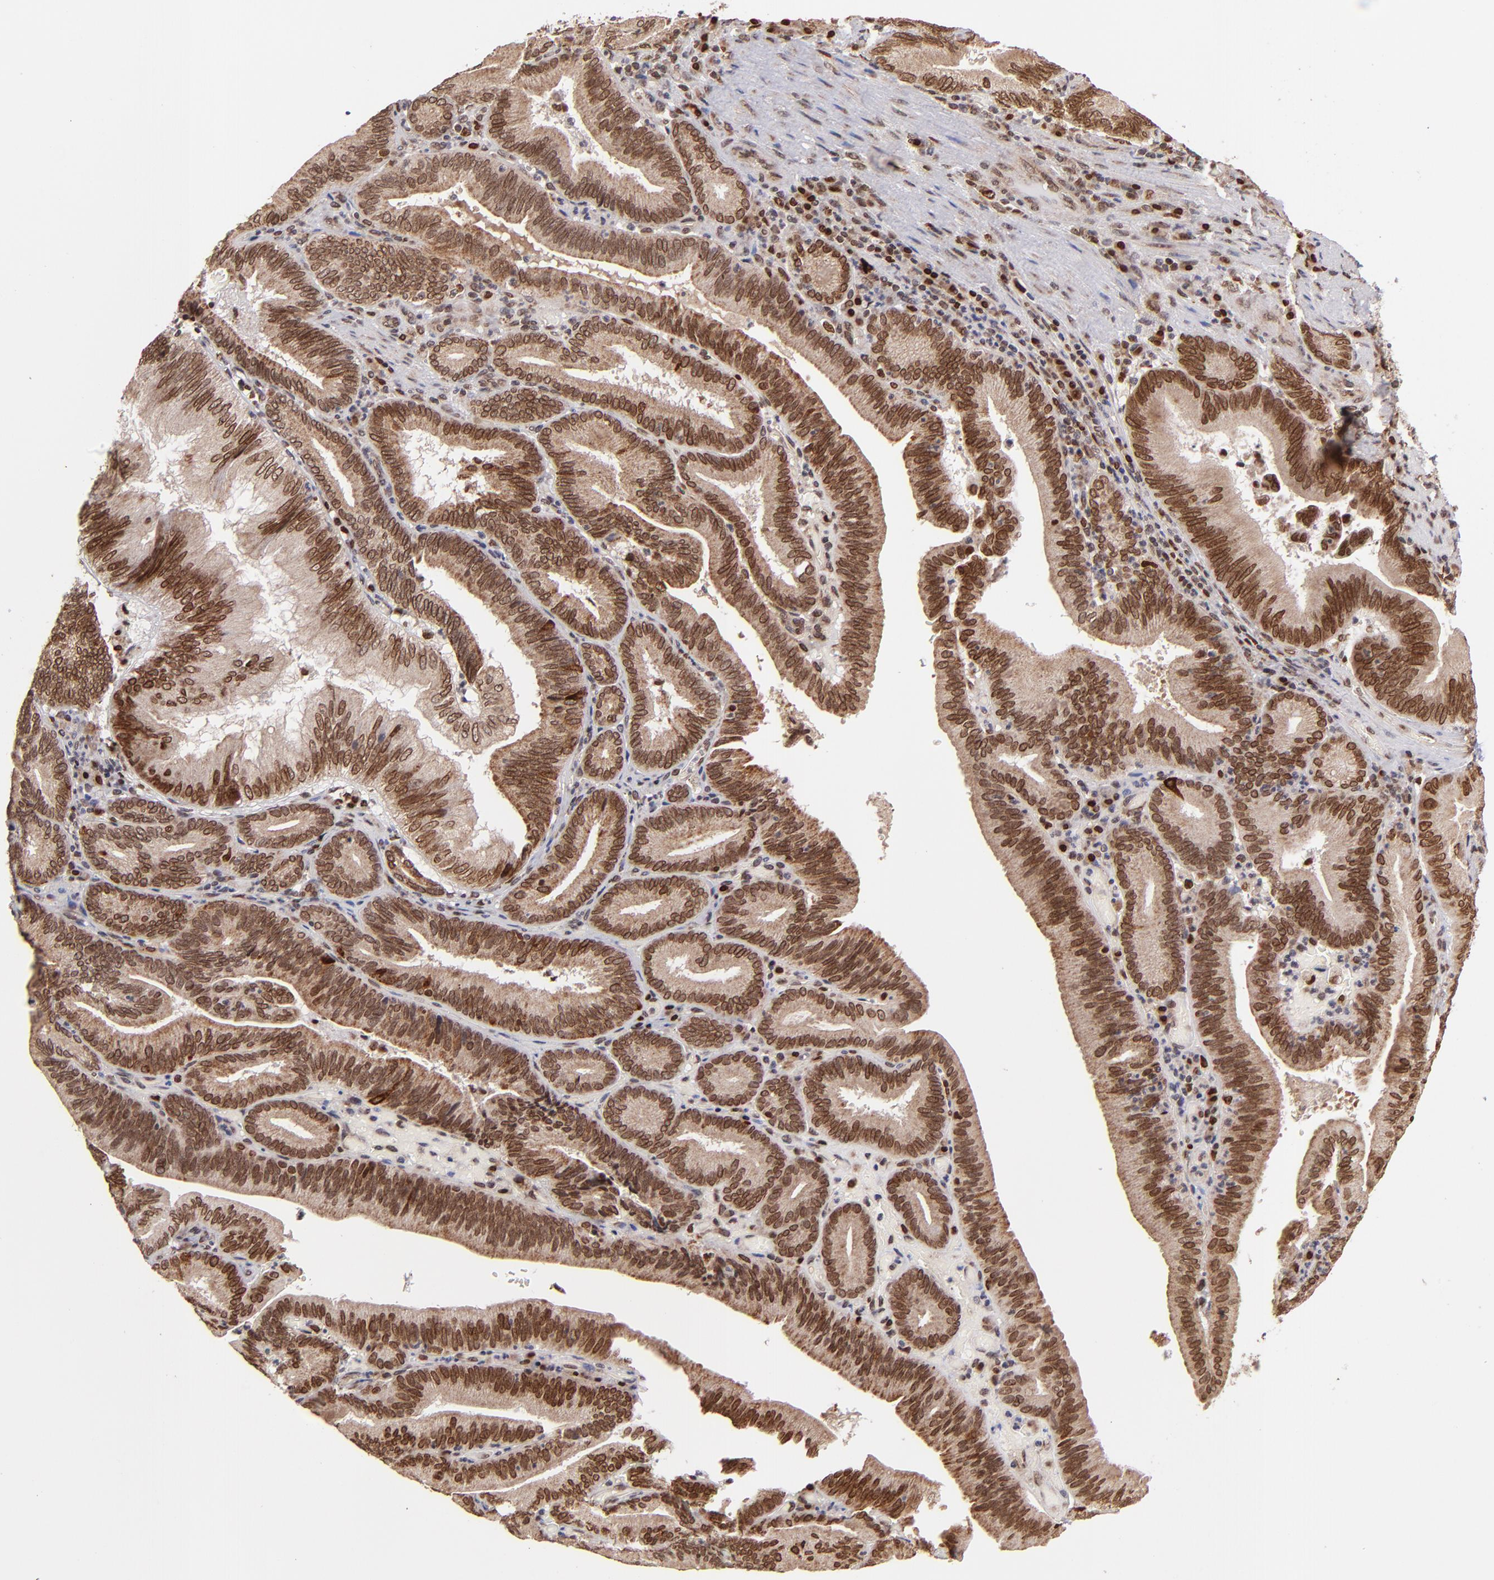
{"staining": {"intensity": "strong", "quantity": ">75%", "location": "cytoplasmic/membranous,nuclear"}, "tissue": "pancreatic cancer", "cell_type": "Tumor cells", "image_type": "cancer", "snomed": [{"axis": "morphology", "description": "Adenocarcinoma, NOS"}, {"axis": "topography", "description": "Pancreas"}], "caption": "Protein staining demonstrates strong cytoplasmic/membranous and nuclear staining in approximately >75% of tumor cells in pancreatic cancer (adenocarcinoma).", "gene": "TOP1MT", "patient": {"sex": "male", "age": 82}}